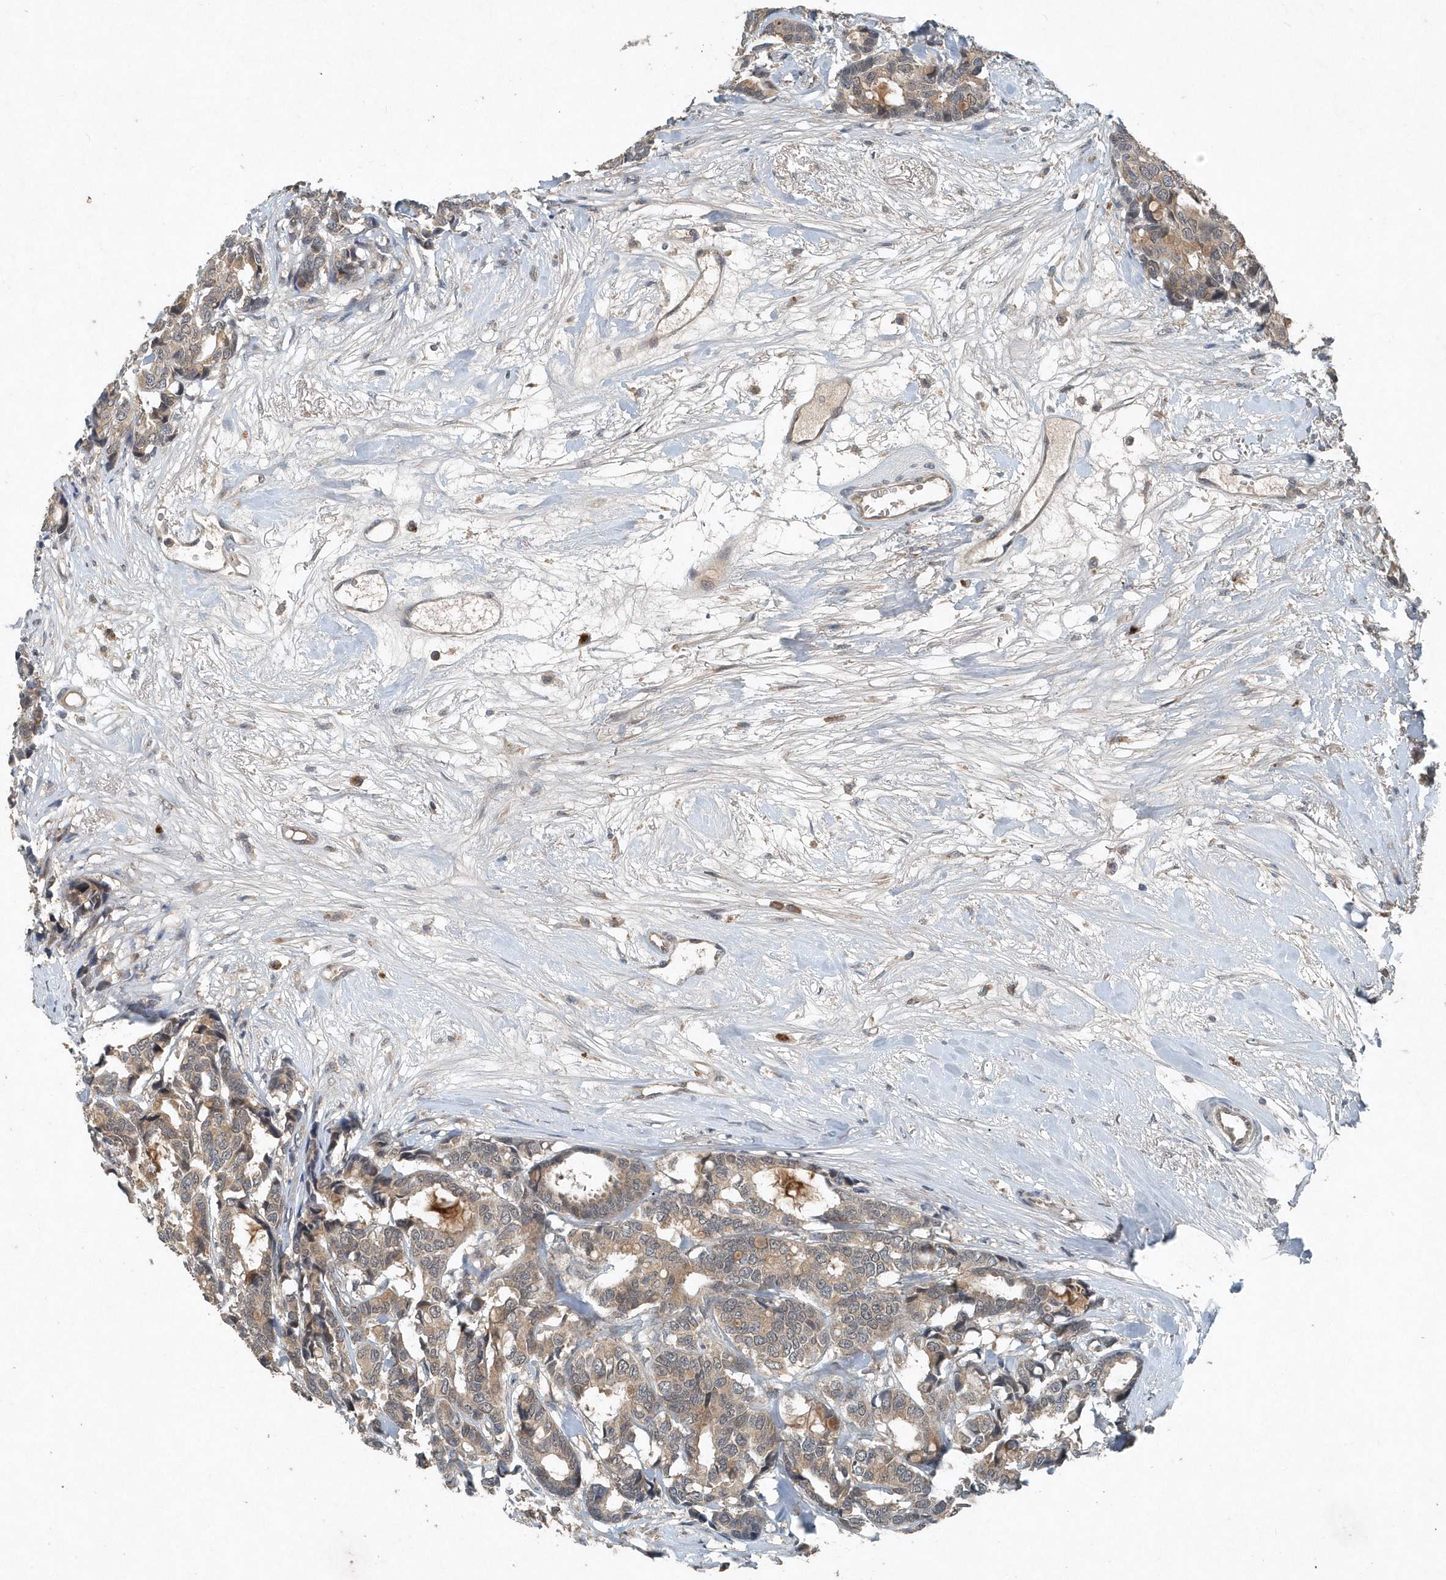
{"staining": {"intensity": "weak", "quantity": ">75%", "location": "cytoplasmic/membranous"}, "tissue": "breast cancer", "cell_type": "Tumor cells", "image_type": "cancer", "snomed": [{"axis": "morphology", "description": "Duct carcinoma"}, {"axis": "topography", "description": "Breast"}], "caption": "There is low levels of weak cytoplasmic/membranous expression in tumor cells of breast cancer, as demonstrated by immunohistochemical staining (brown color).", "gene": "SCFD2", "patient": {"sex": "female", "age": 87}}